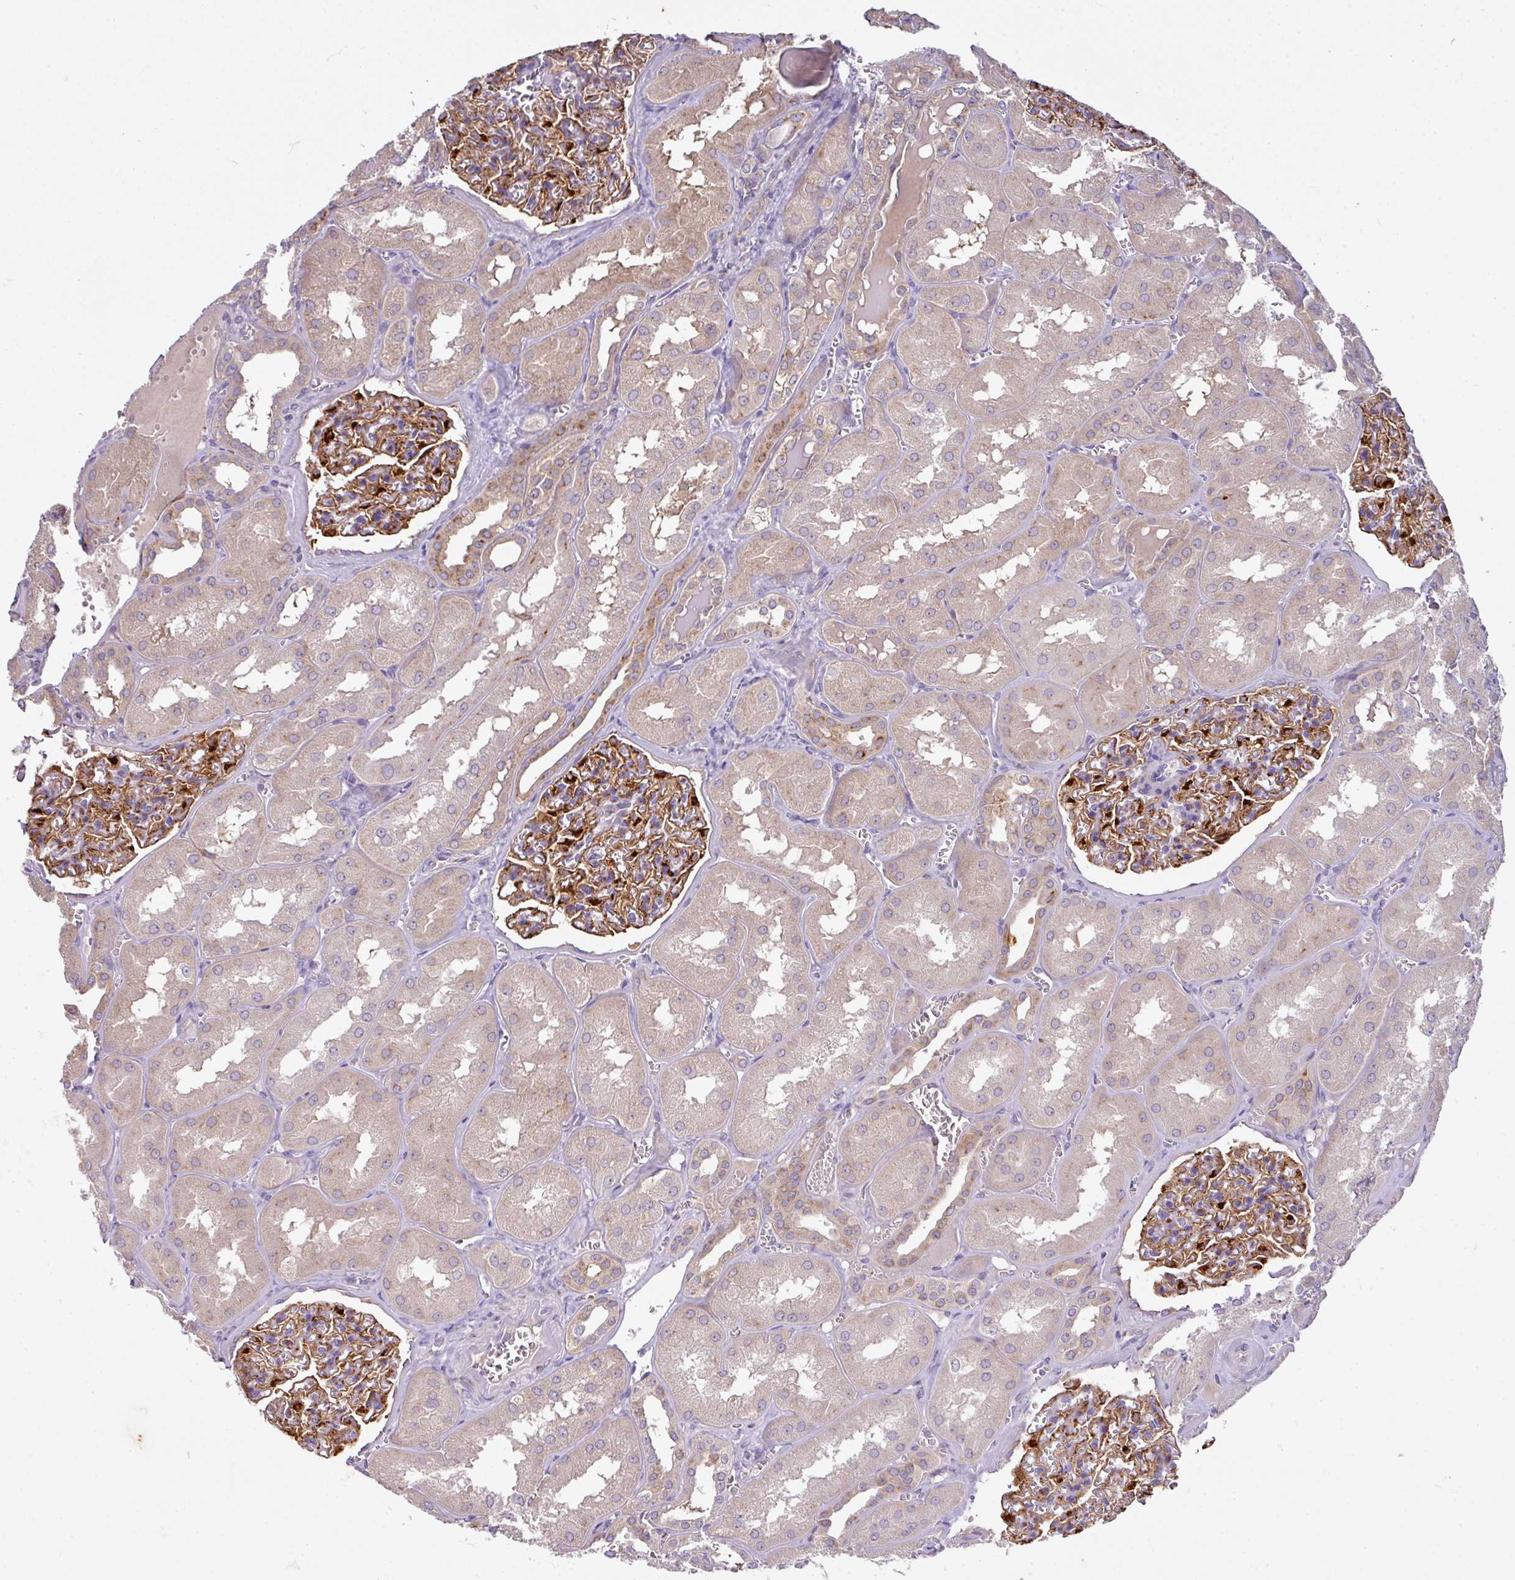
{"staining": {"intensity": "moderate", "quantity": ">75%", "location": "cytoplasmic/membranous"}, "tissue": "kidney", "cell_type": "Cells in glomeruli", "image_type": "normal", "snomed": [{"axis": "morphology", "description": "Normal tissue, NOS"}, {"axis": "topography", "description": "Kidney"}], "caption": "Protein analysis of normal kidney shows moderate cytoplasmic/membranous positivity in approximately >75% of cells in glomeruli.", "gene": "VTI1A", "patient": {"sex": "male", "age": 61}}